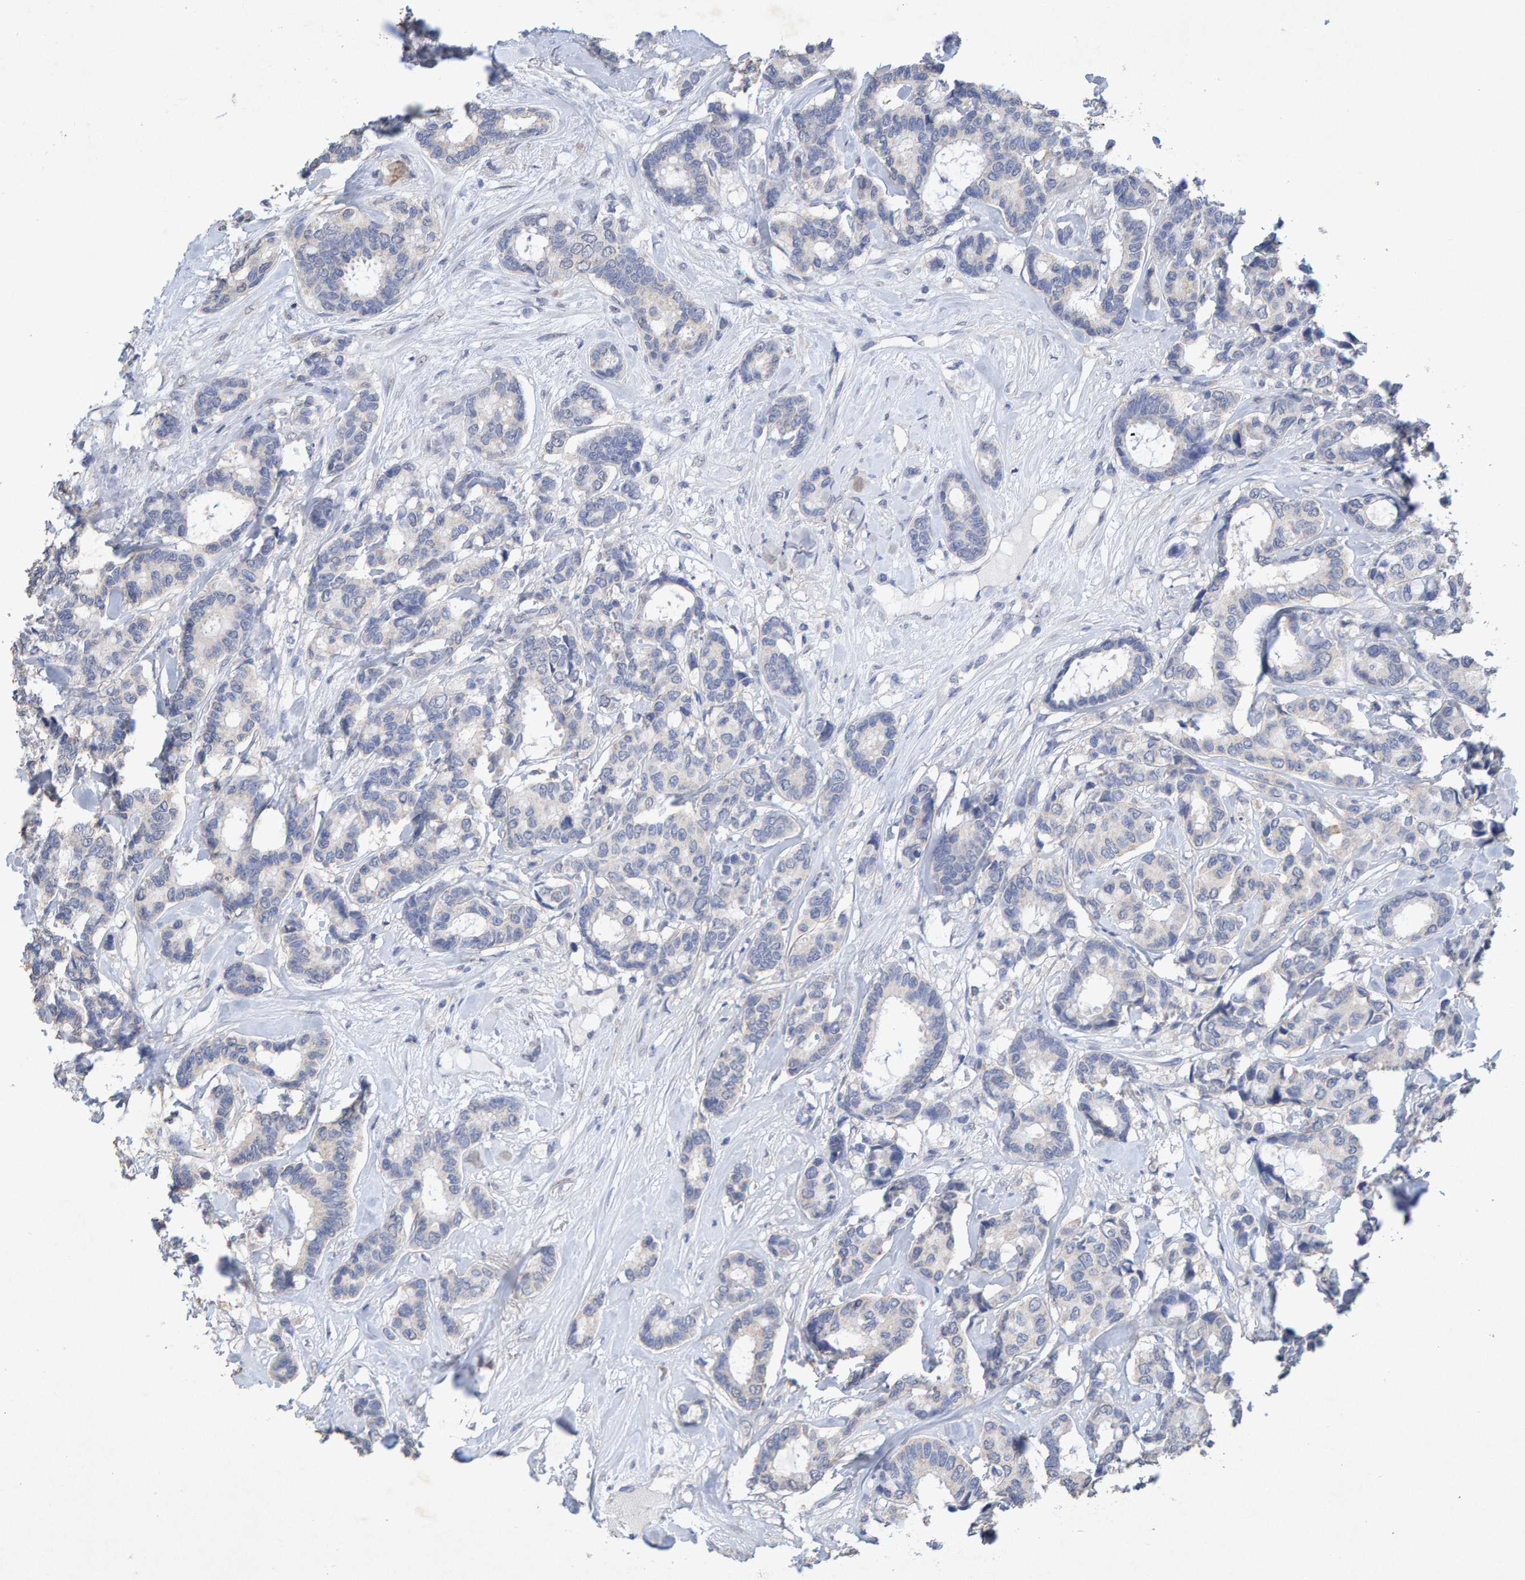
{"staining": {"intensity": "negative", "quantity": "none", "location": "none"}, "tissue": "breast cancer", "cell_type": "Tumor cells", "image_type": "cancer", "snomed": [{"axis": "morphology", "description": "Duct carcinoma"}, {"axis": "topography", "description": "Breast"}], "caption": "There is no significant expression in tumor cells of intraductal carcinoma (breast).", "gene": "CTH", "patient": {"sex": "female", "age": 87}}